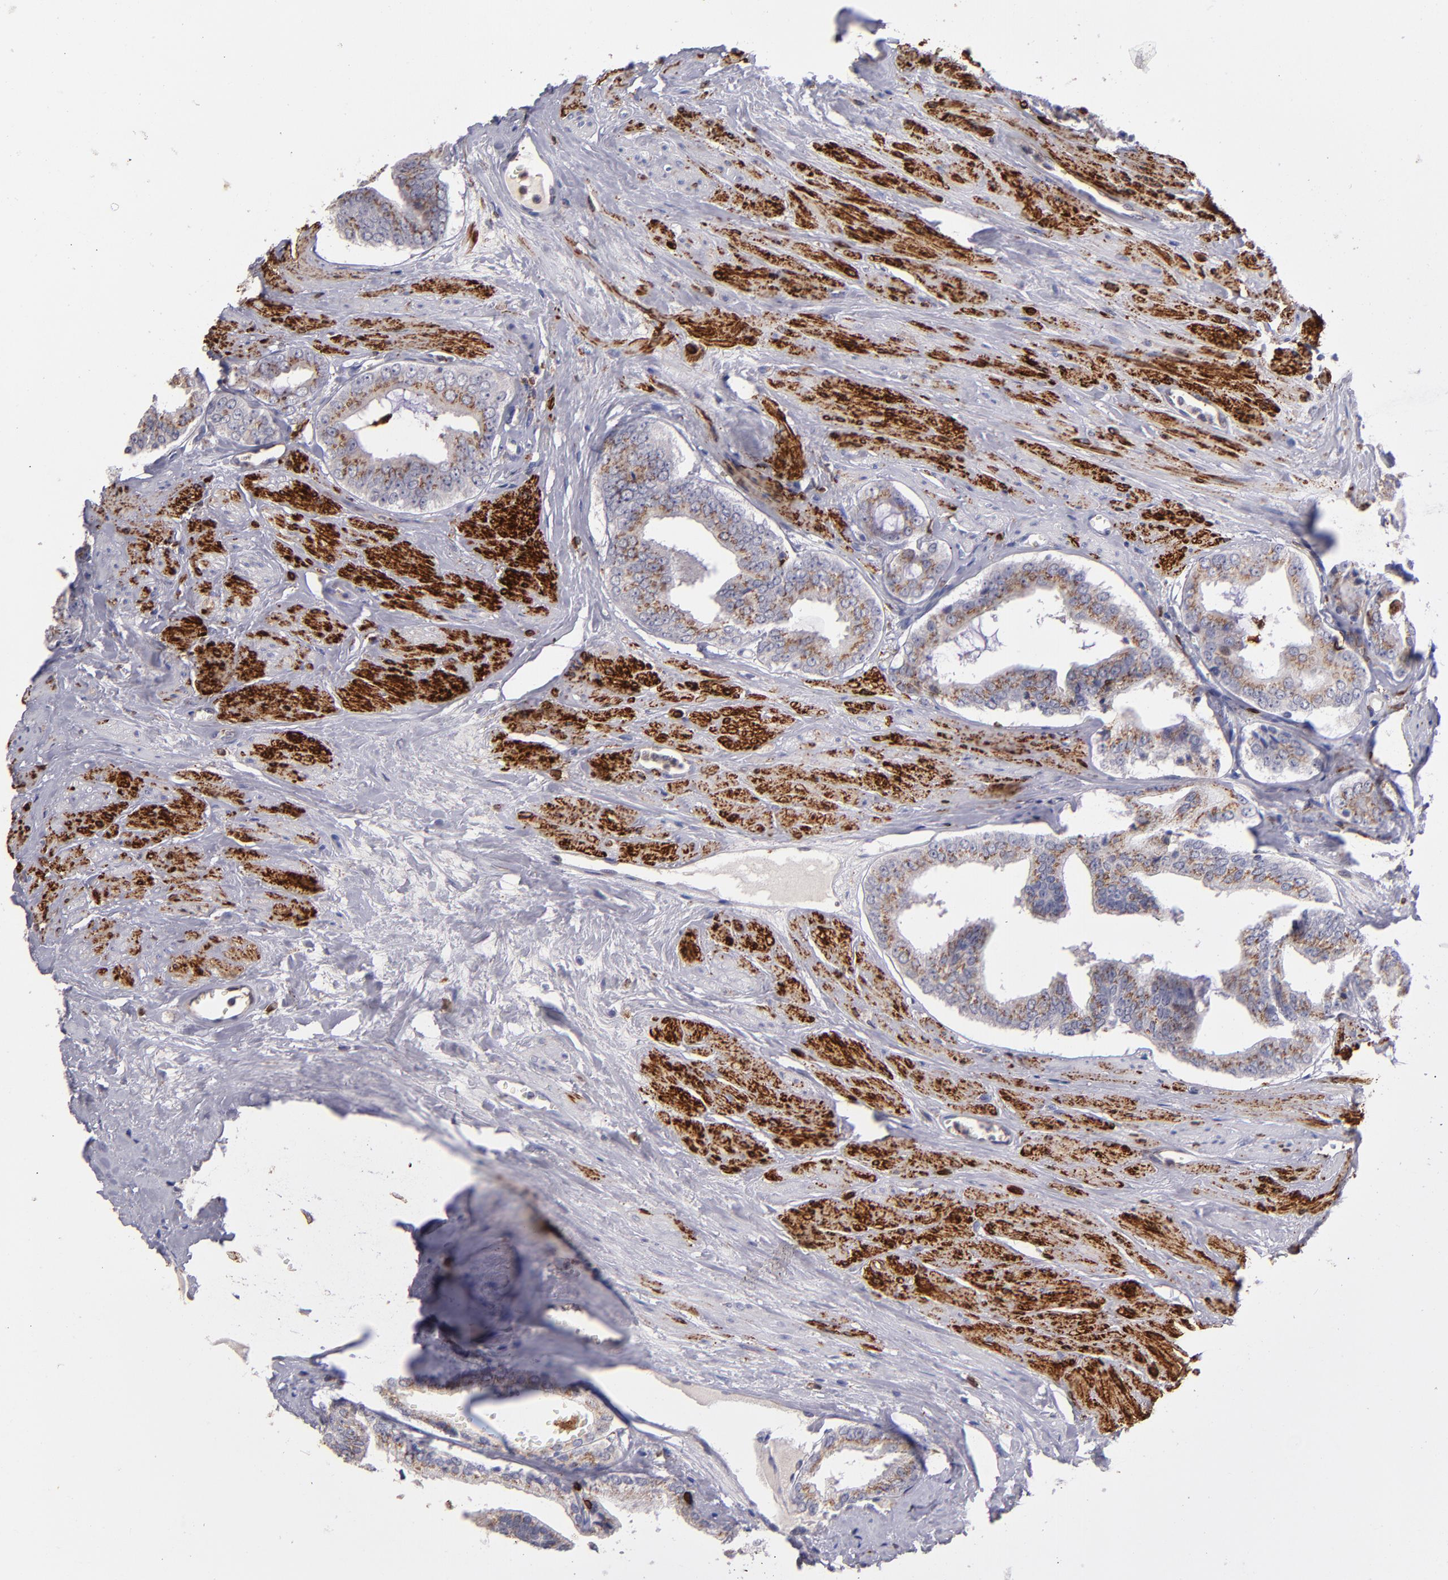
{"staining": {"intensity": "weak", "quantity": ">75%", "location": "cytoplasmic/membranous"}, "tissue": "prostate cancer", "cell_type": "Tumor cells", "image_type": "cancer", "snomed": [{"axis": "morphology", "description": "Adenocarcinoma, Medium grade"}, {"axis": "topography", "description": "Prostate"}], "caption": "Prostate cancer tissue shows weak cytoplasmic/membranous staining in about >75% of tumor cells, visualized by immunohistochemistry.", "gene": "PTGS1", "patient": {"sex": "male", "age": 79}}